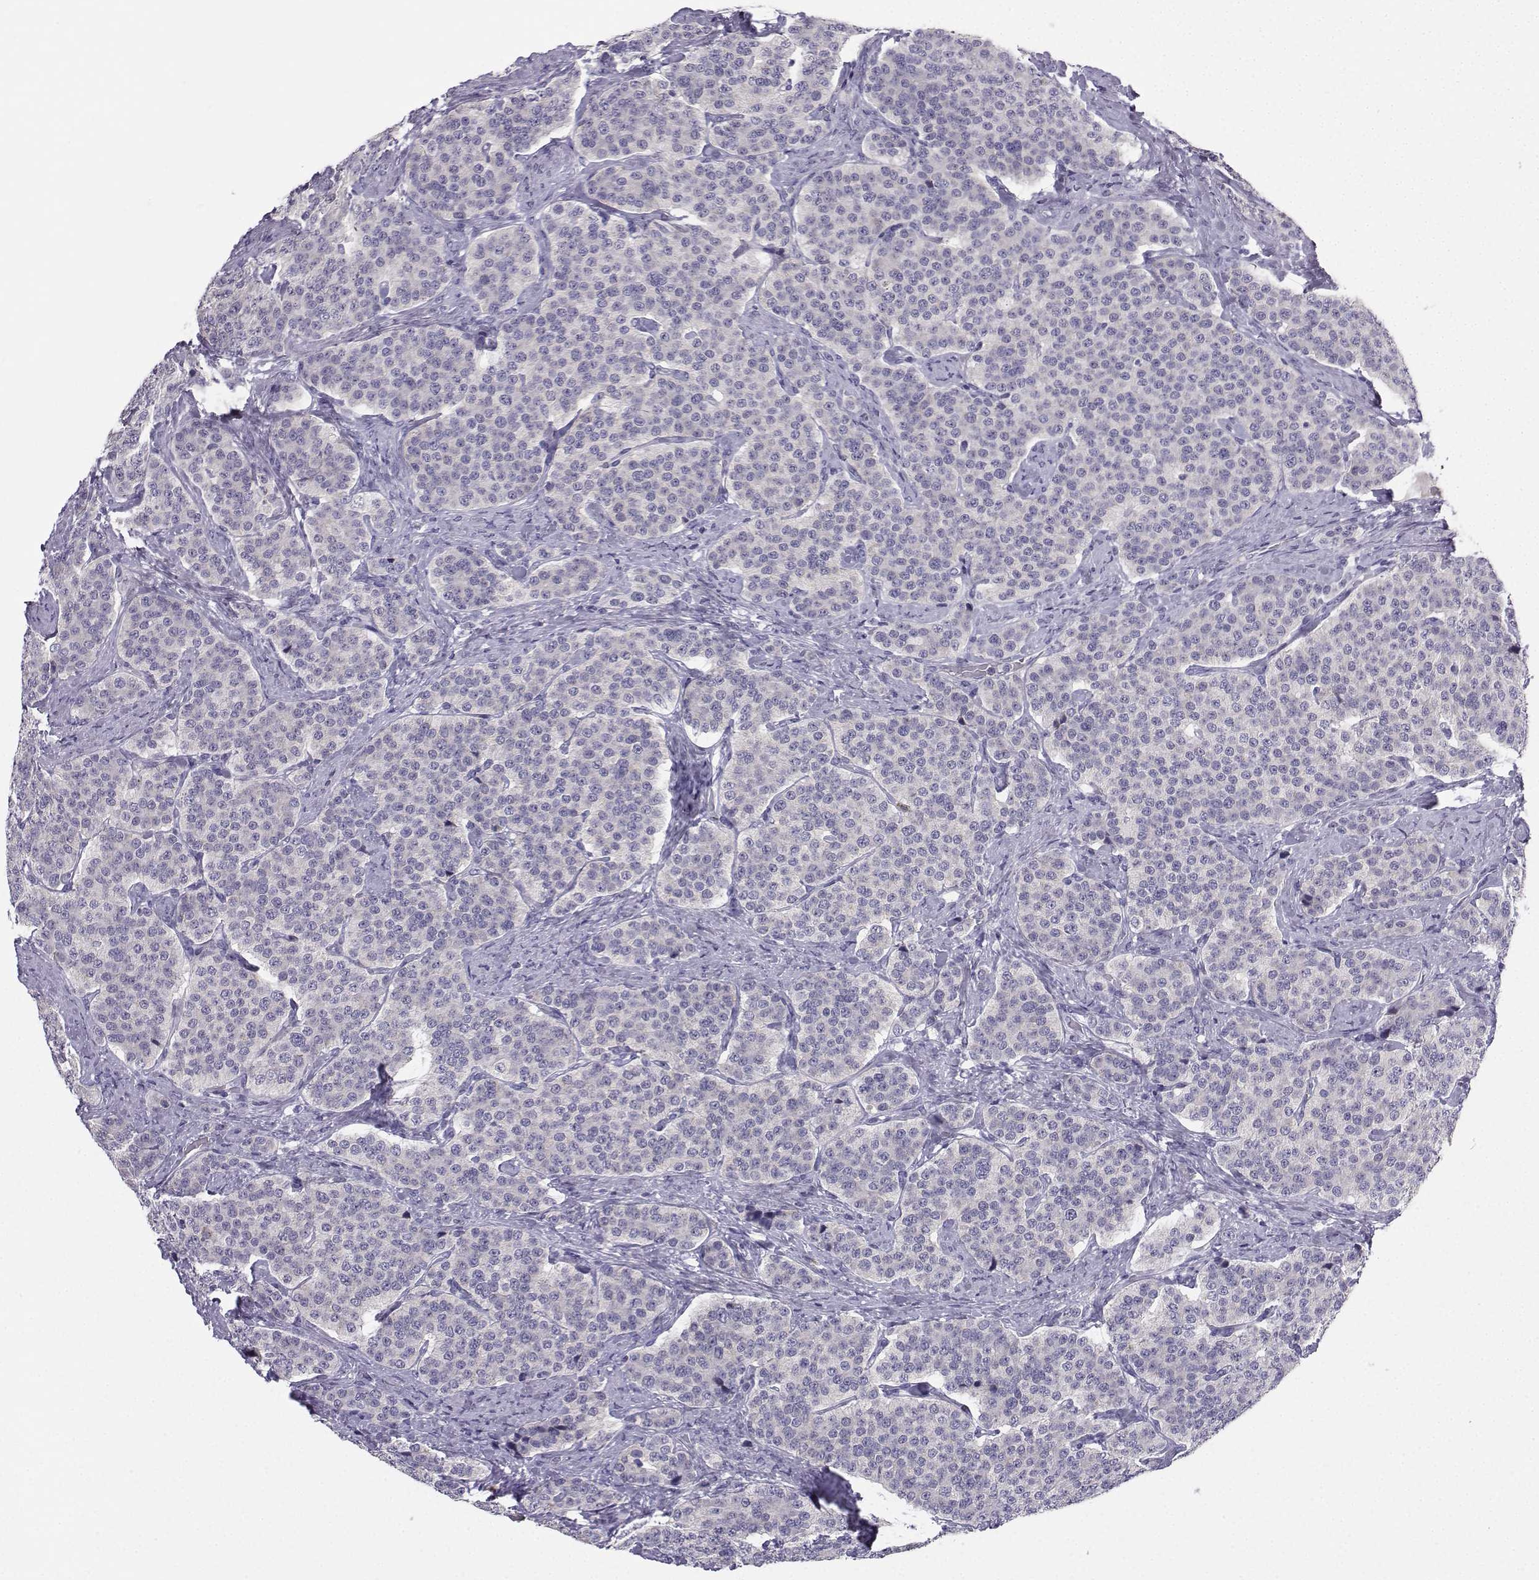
{"staining": {"intensity": "negative", "quantity": "none", "location": "none"}, "tissue": "carcinoid", "cell_type": "Tumor cells", "image_type": "cancer", "snomed": [{"axis": "morphology", "description": "Carcinoid, malignant, NOS"}, {"axis": "topography", "description": "Small intestine"}], "caption": "IHC micrograph of malignant carcinoid stained for a protein (brown), which reveals no positivity in tumor cells.", "gene": "CALY", "patient": {"sex": "female", "age": 58}}